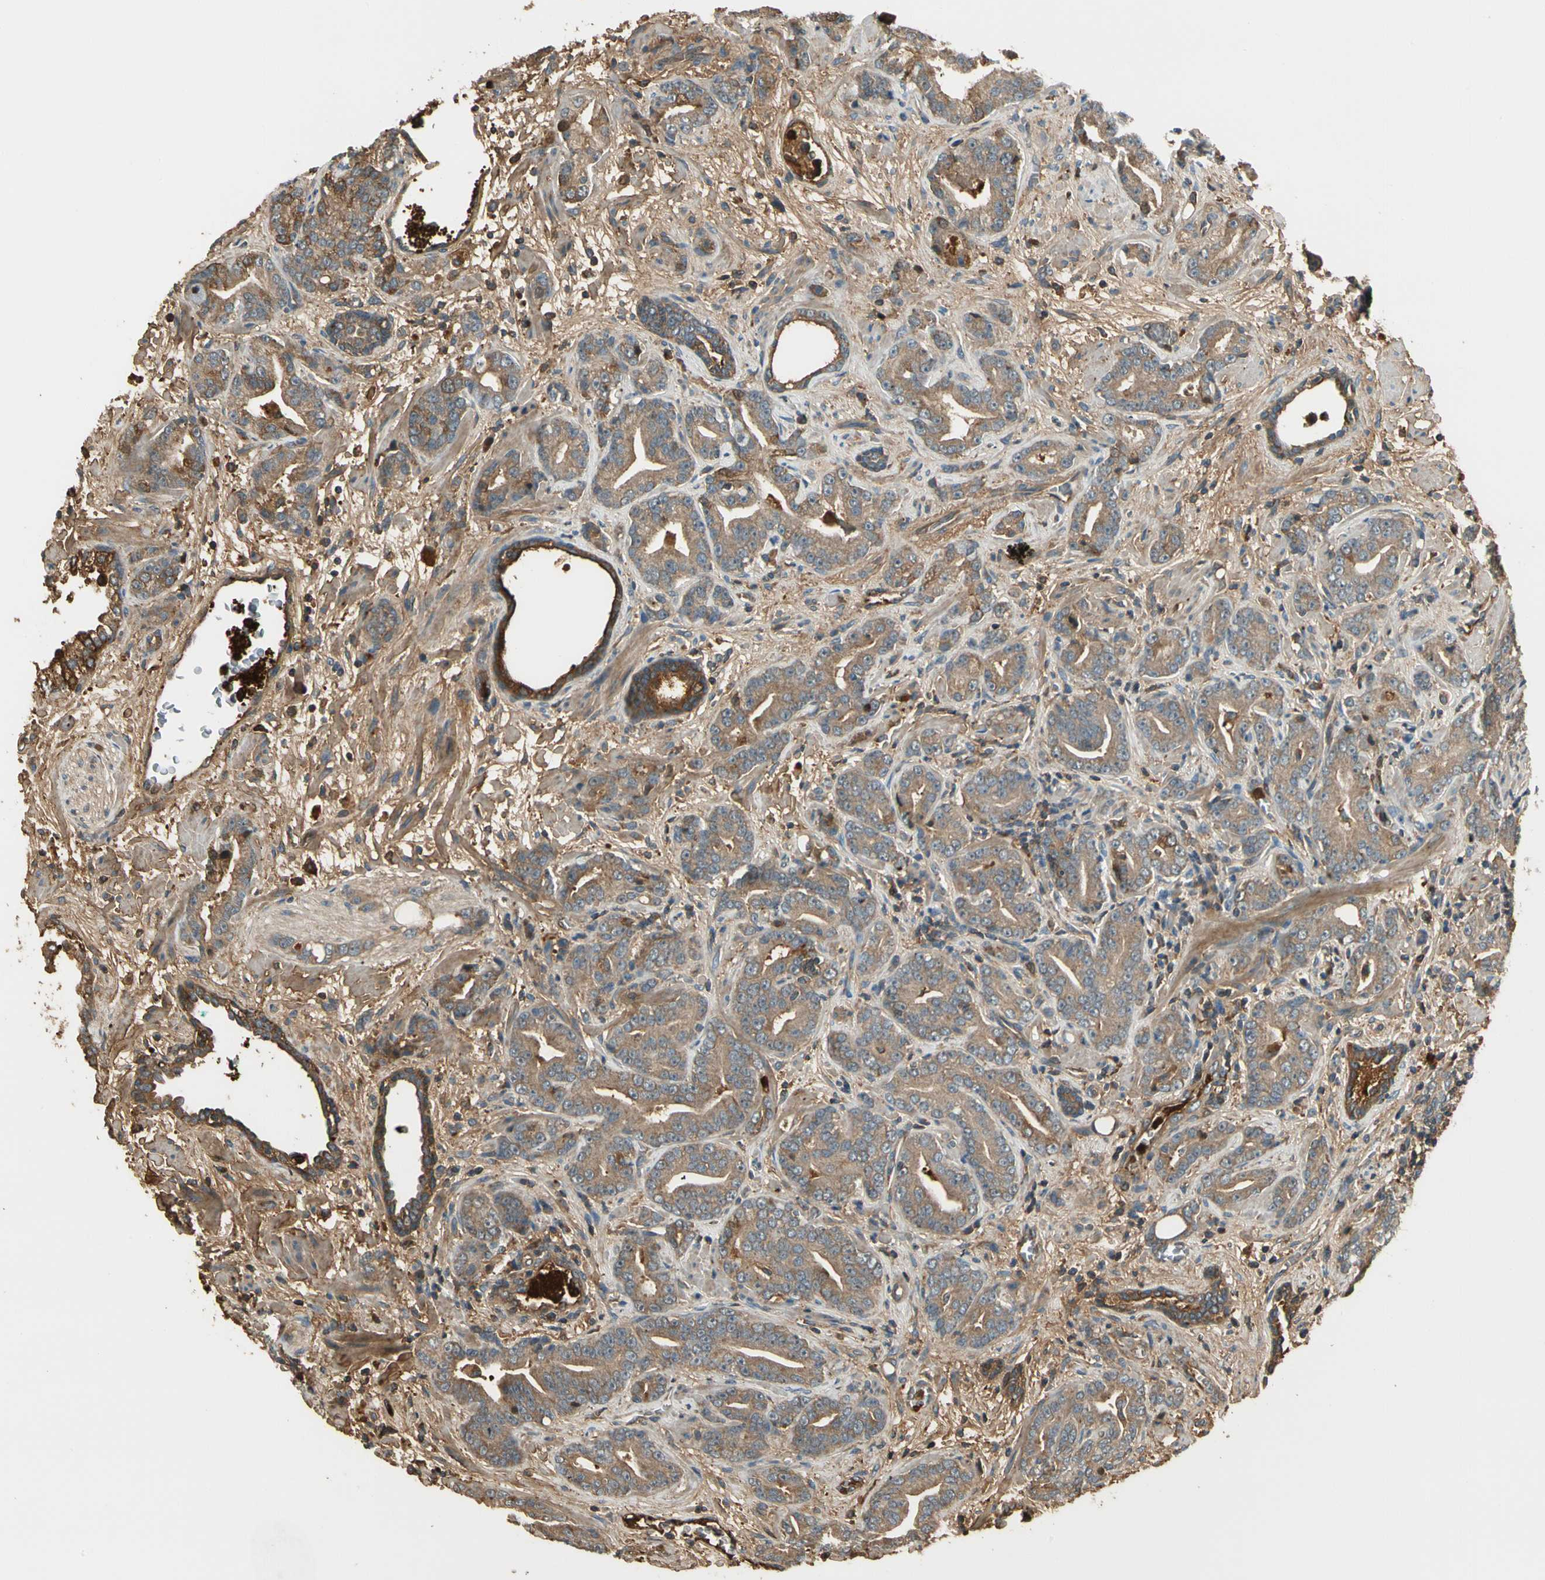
{"staining": {"intensity": "moderate", "quantity": ">75%", "location": "cytoplasmic/membranous"}, "tissue": "prostate cancer", "cell_type": "Tumor cells", "image_type": "cancer", "snomed": [{"axis": "morphology", "description": "Adenocarcinoma, Low grade"}, {"axis": "topography", "description": "Prostate"}], "caption": "A medium amount of moderate cytoplasmic/membranous positivity is present in approximately >75% of tumor cells in prostate cancer tissue.", "gene": "STX11", "patient": {"sex": "male", "age": 63}}